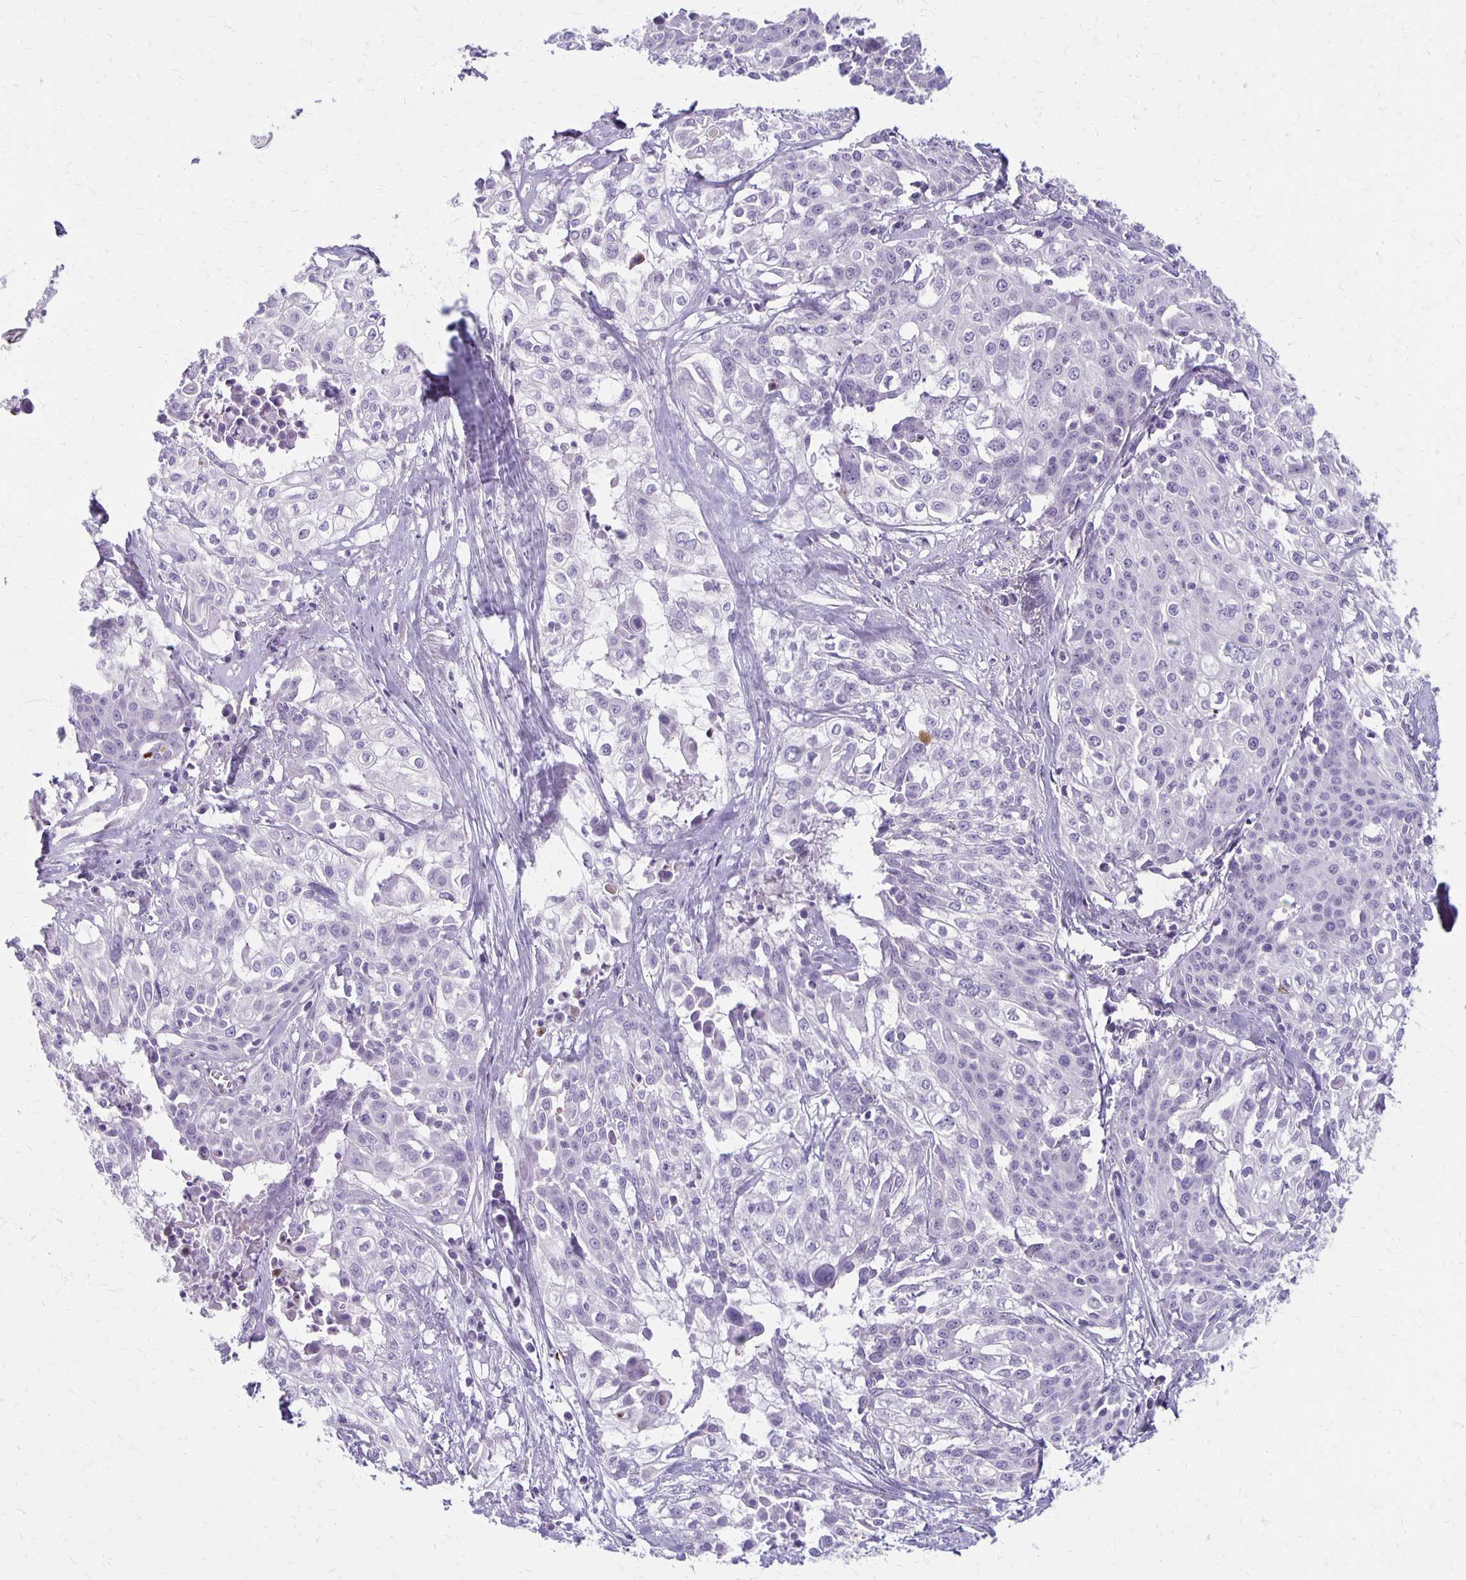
{"staining": {"intensity": "negative", "quantity": "none", "location": "none"}, "tissue": "cervical cancer", "cell_type": "Tumor cells", "image_type": "cancer", "snomed": [{"axis": "morphology", "description": "Squamous cell carcinoma, NOS"}, {"axis": "topography", "description": "Cervix"}], "caption": "Squamous cell carcinoma (cervical) was stained to show a protein in brown. There is no significant staining in tumor cells.", "gene": "HOMER1", "patient": {"sex": "female", "age": 39}}